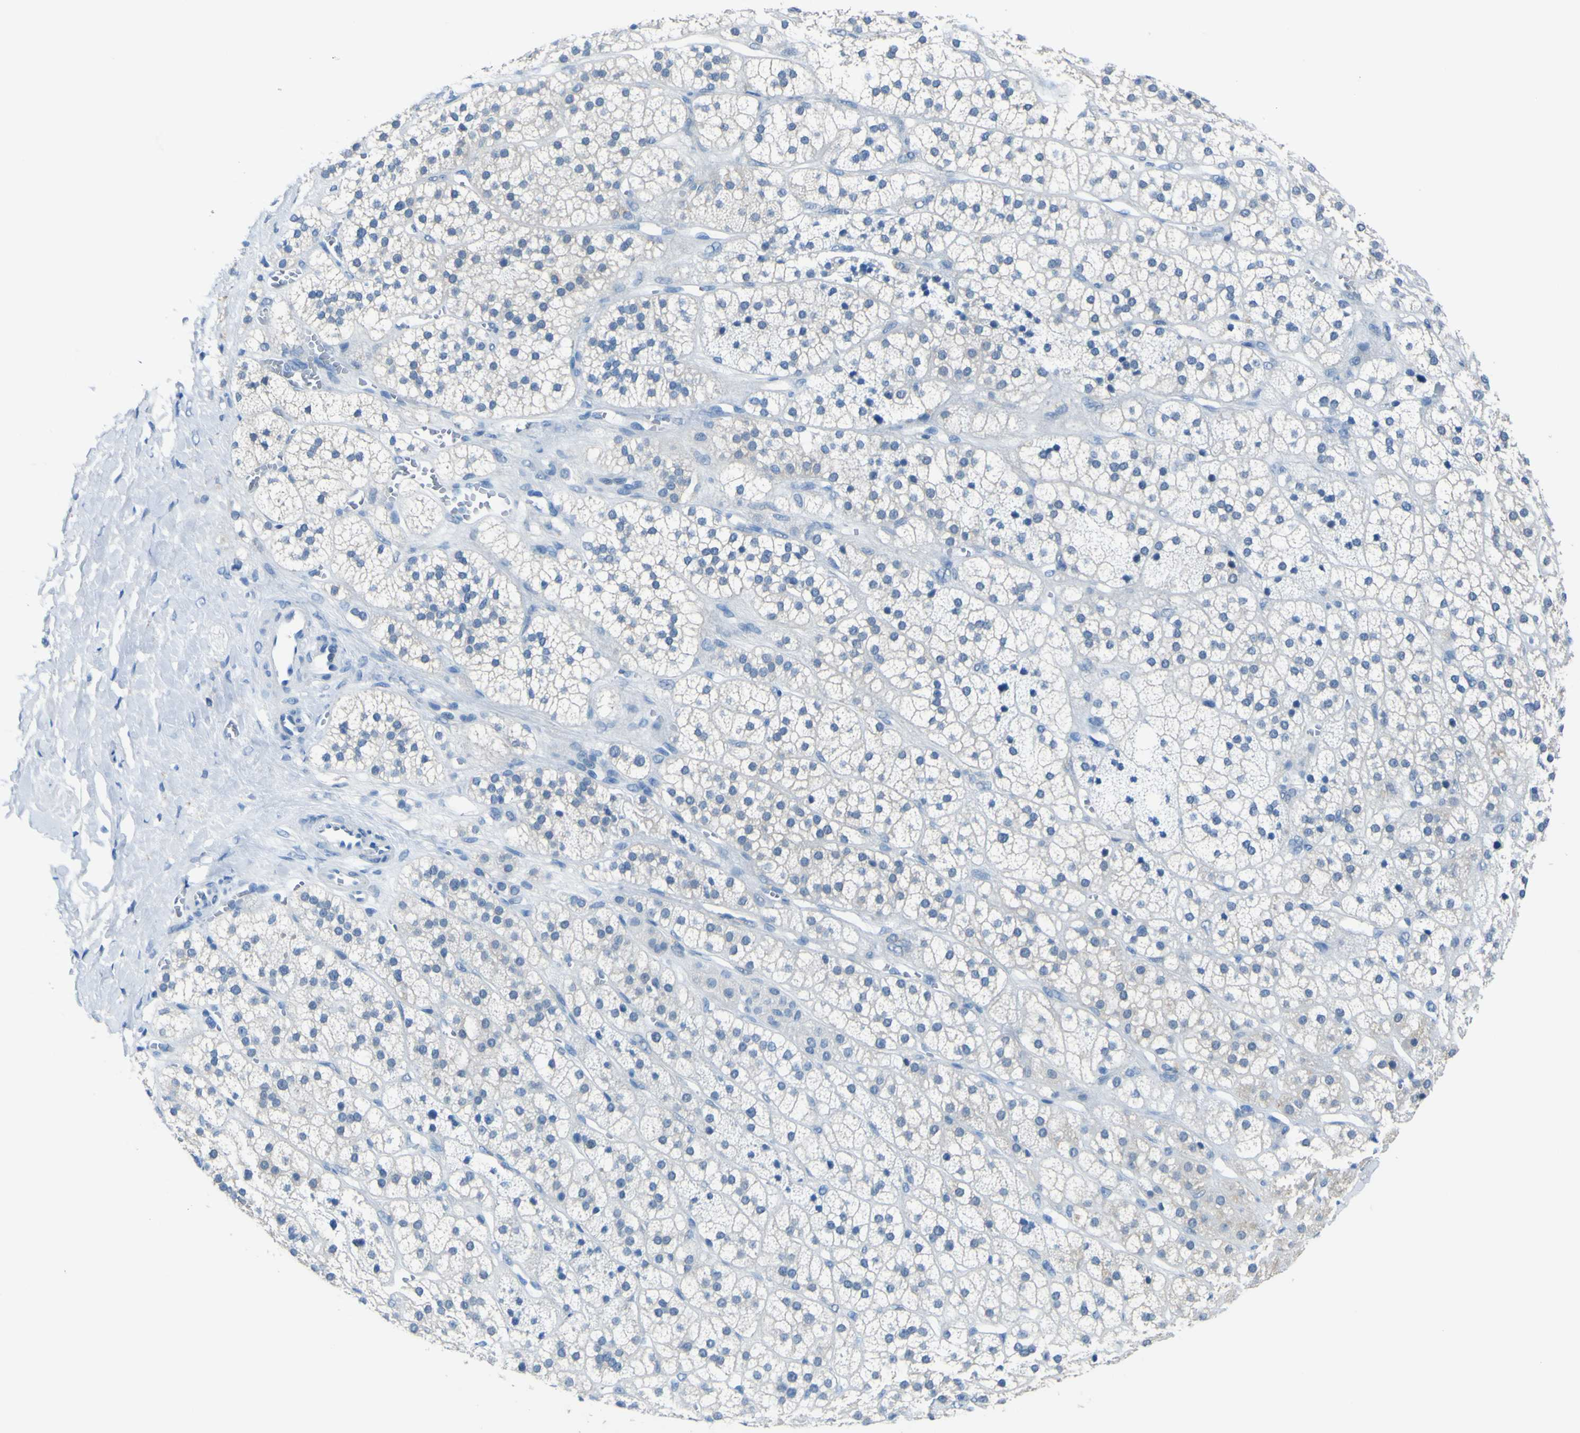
{"staining": {"intensity": "negative", "quantity": "none", "location": "none"}, "tissue": "adrenal gland", "cell_type": "Glandular cells", "image_type": "normal", "snomed": [{"axis": "morphology", "description": "Normal tissue, NOS"}, {"axis": "topography", "description": "Adrenal gland"}], "caption": "Glandular cells show no significant staining in benign adrenal gland. The staining is performed using DAB (3,3'-diaminobenzidine) brown chromogen with nuclei counter-stained in using hematoxylin.", "gene": "PHKG1", "patient": {"sex": "male", "age": 56}}